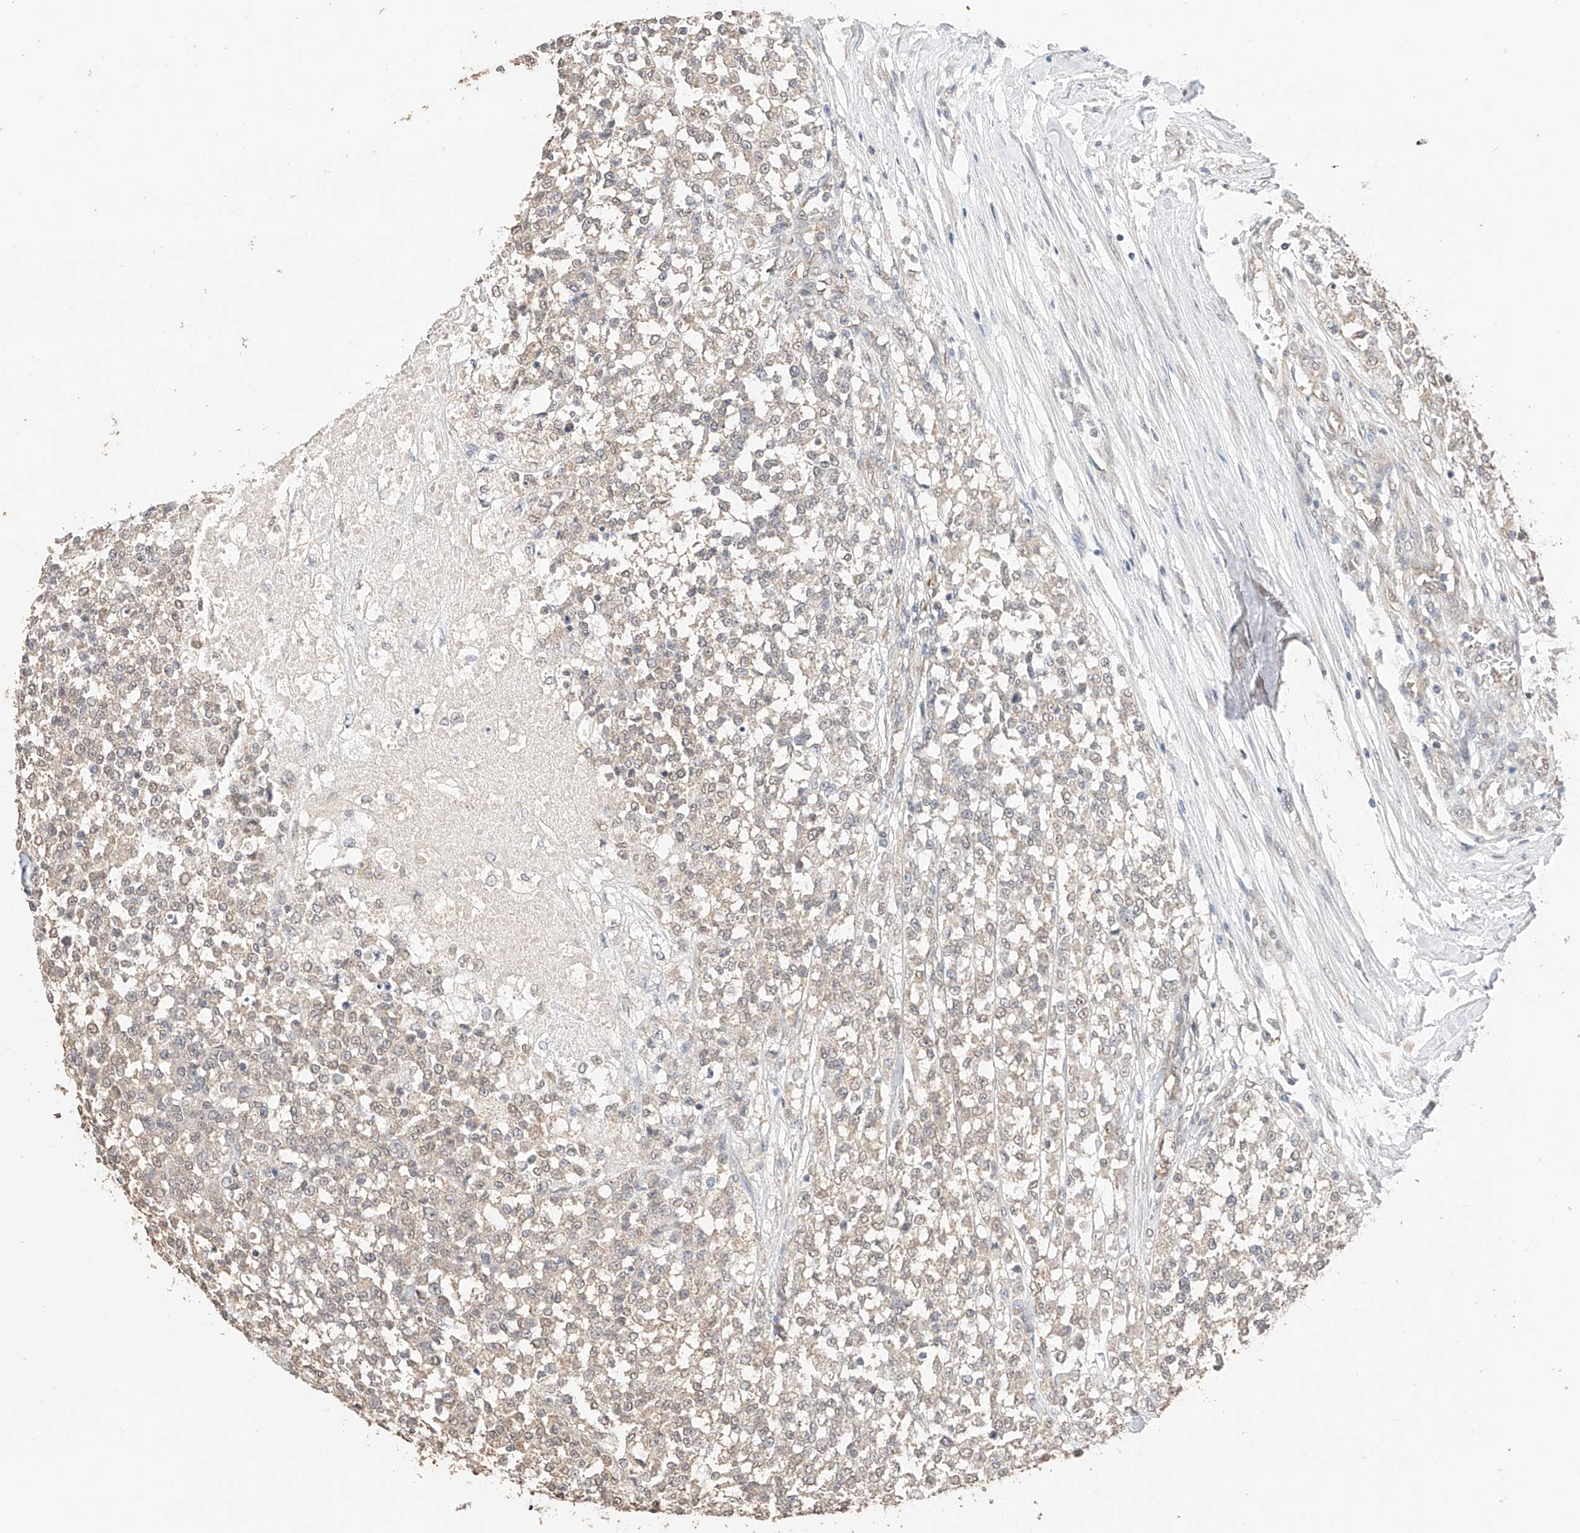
{"staining": {"intensity": "weak", "quantity": "25%-75%", "location": "cytoplasmic/membranous"}, "tissue": "testis cancer", "cell_type": "Tumor cells", "image_type": "cancer", "snomed": [{"axis": "morphology", "description": "Seminoma, NOS"}, {"axis": "topography", "description": "Testis"}], "caption": "The immunohistochemical stain labels weak cytoplasmic/membranous staining in tumor cells of testis cancer (seminoma) tissue.", "gene": "IL22RA2", "patient": {"sex": "male", "age": 59}}